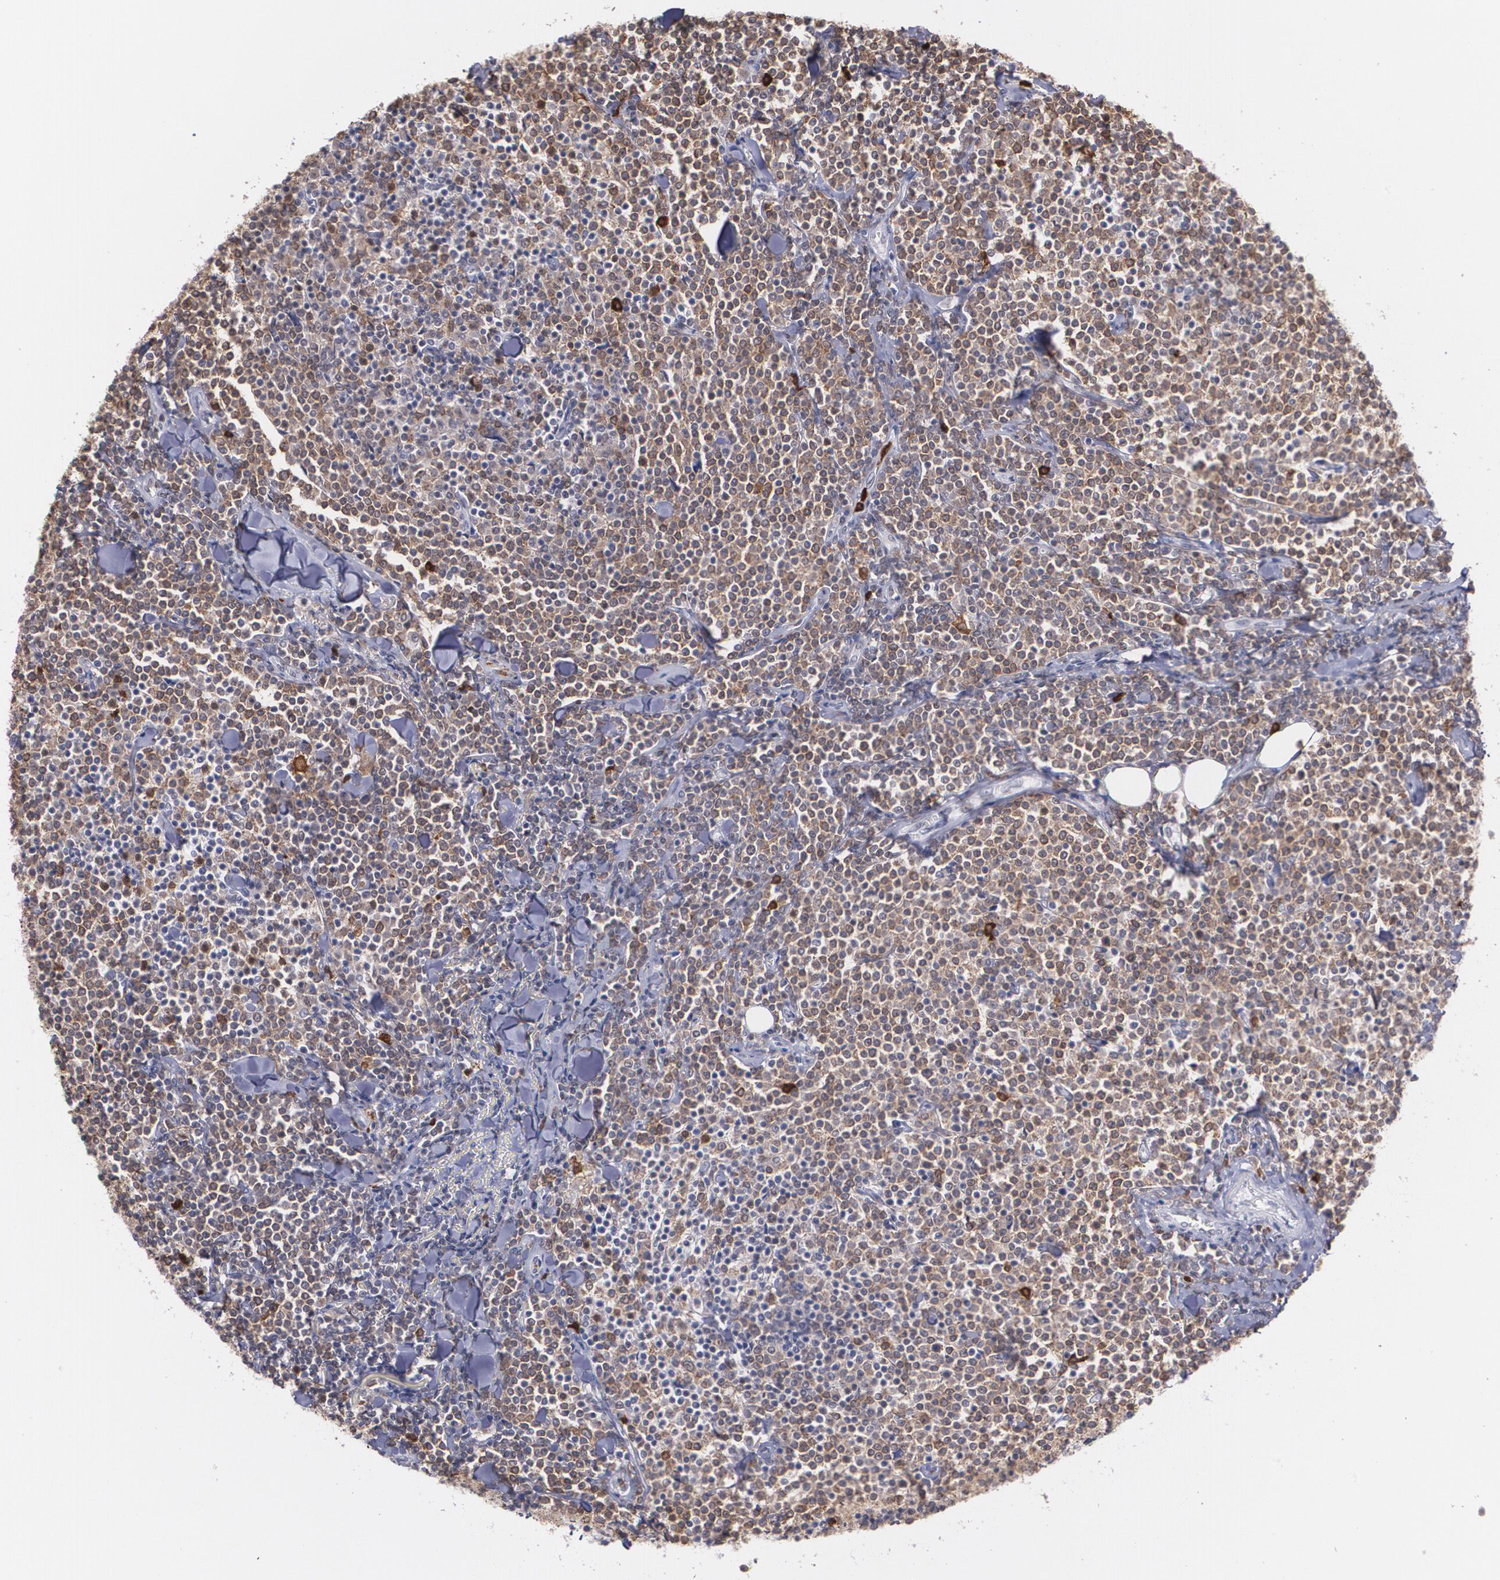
{"staining": {"intensity": "negative", "quantity": "none", "location": "none"}, "tissue": "lymphoma", "cell_type": "Tumor cells", "image_type": "cancer", "snomed": [{"axis": "morphology", "description": "Malignant lymphoma, non-Hodgkin's type, Low grade"}, {"axis": "topography", "description": "Soft tissue"}], "caption": "Tumor cells show no significant protein positivity in malignant lymphoma, non-Hodgkin's type (low-grade).", "gene": "NCF2", "patient": {"sex": "male", "age": 92}}